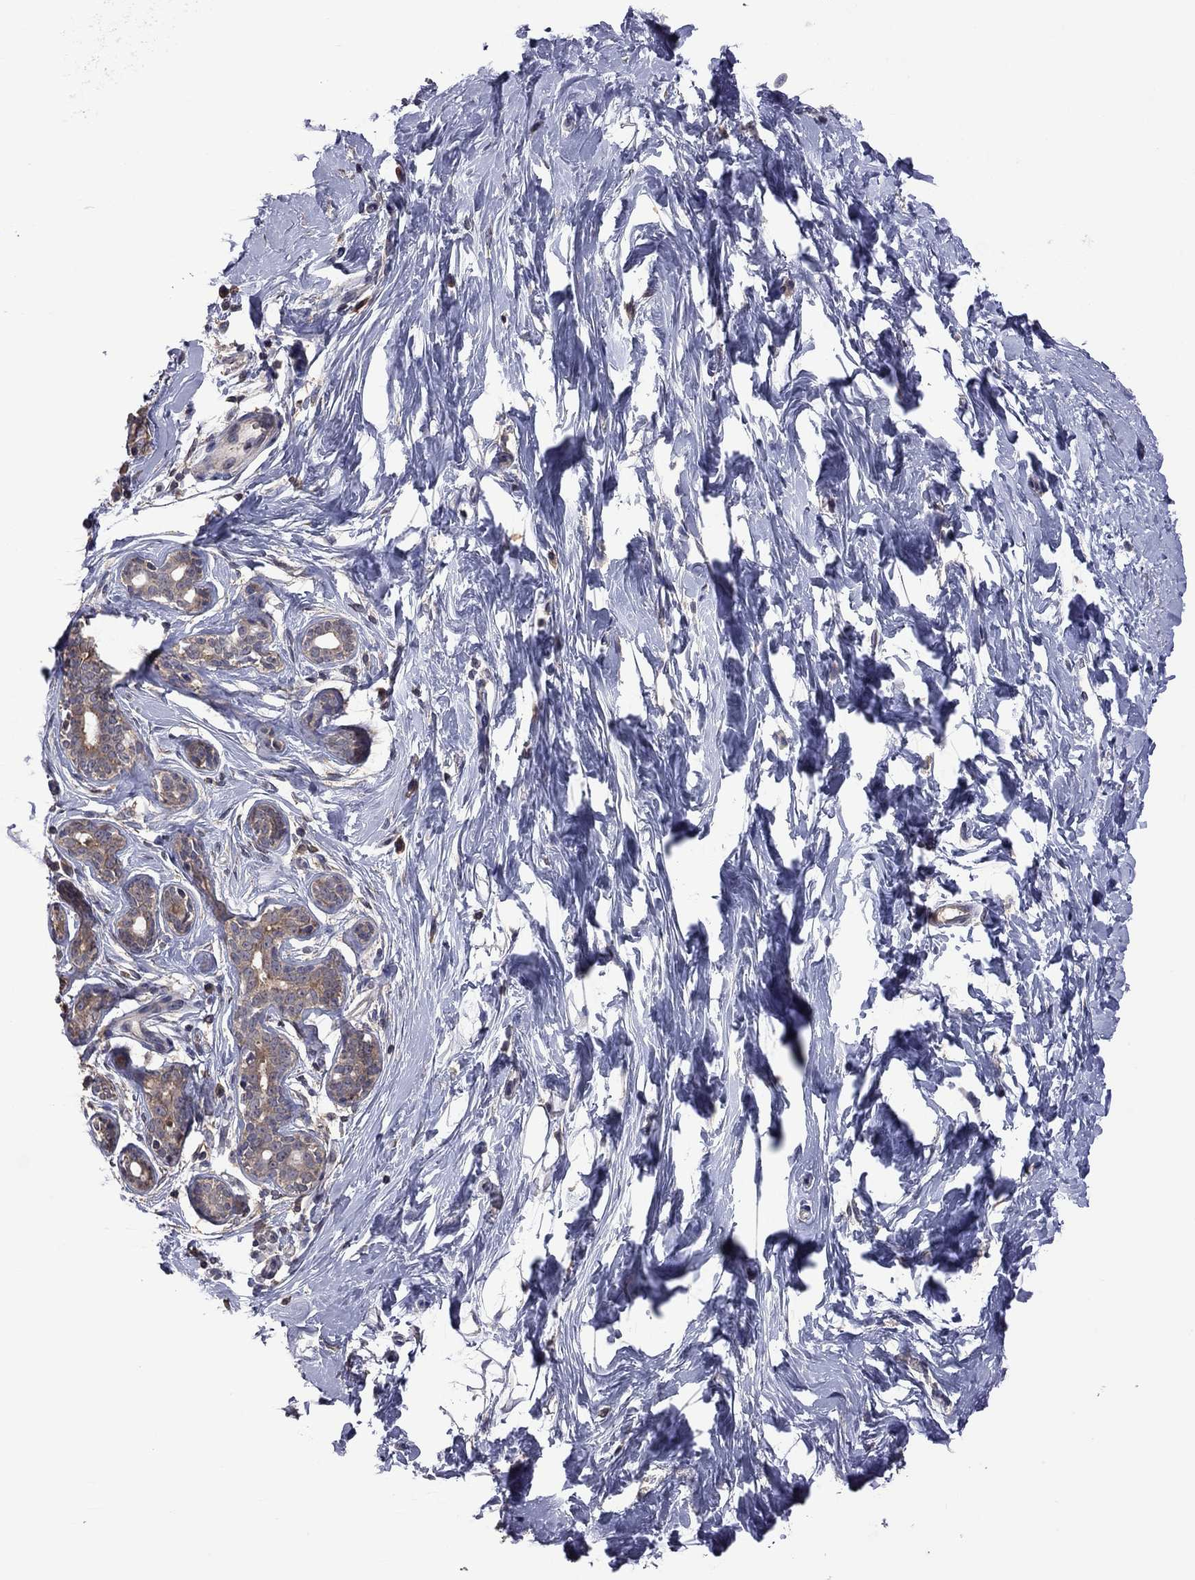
{"staining": {"intensity": "negative", "quantity": "none", "location": "none"}, "tissue": "breast", "cell_type": "Adipocytes", "image_type": "normal", "snomed": [{"axis": "morphology", "description": "Normal tissue, NOS"}, {"axis": "topography", "description": "Breast"}], "caption": "This image is of unremarkable breast stained with IHC to label a protein in brown with the nuclei are counter-stained blue. There is no positivity in adipocytes. (Brightfield microscopy of DAB (3,3'-diaminobenzidine) immunohistochemistry (IHC) at high magnification).", "gene": "TSNARE1", "patient": {"sex": "female", "age": 37}}